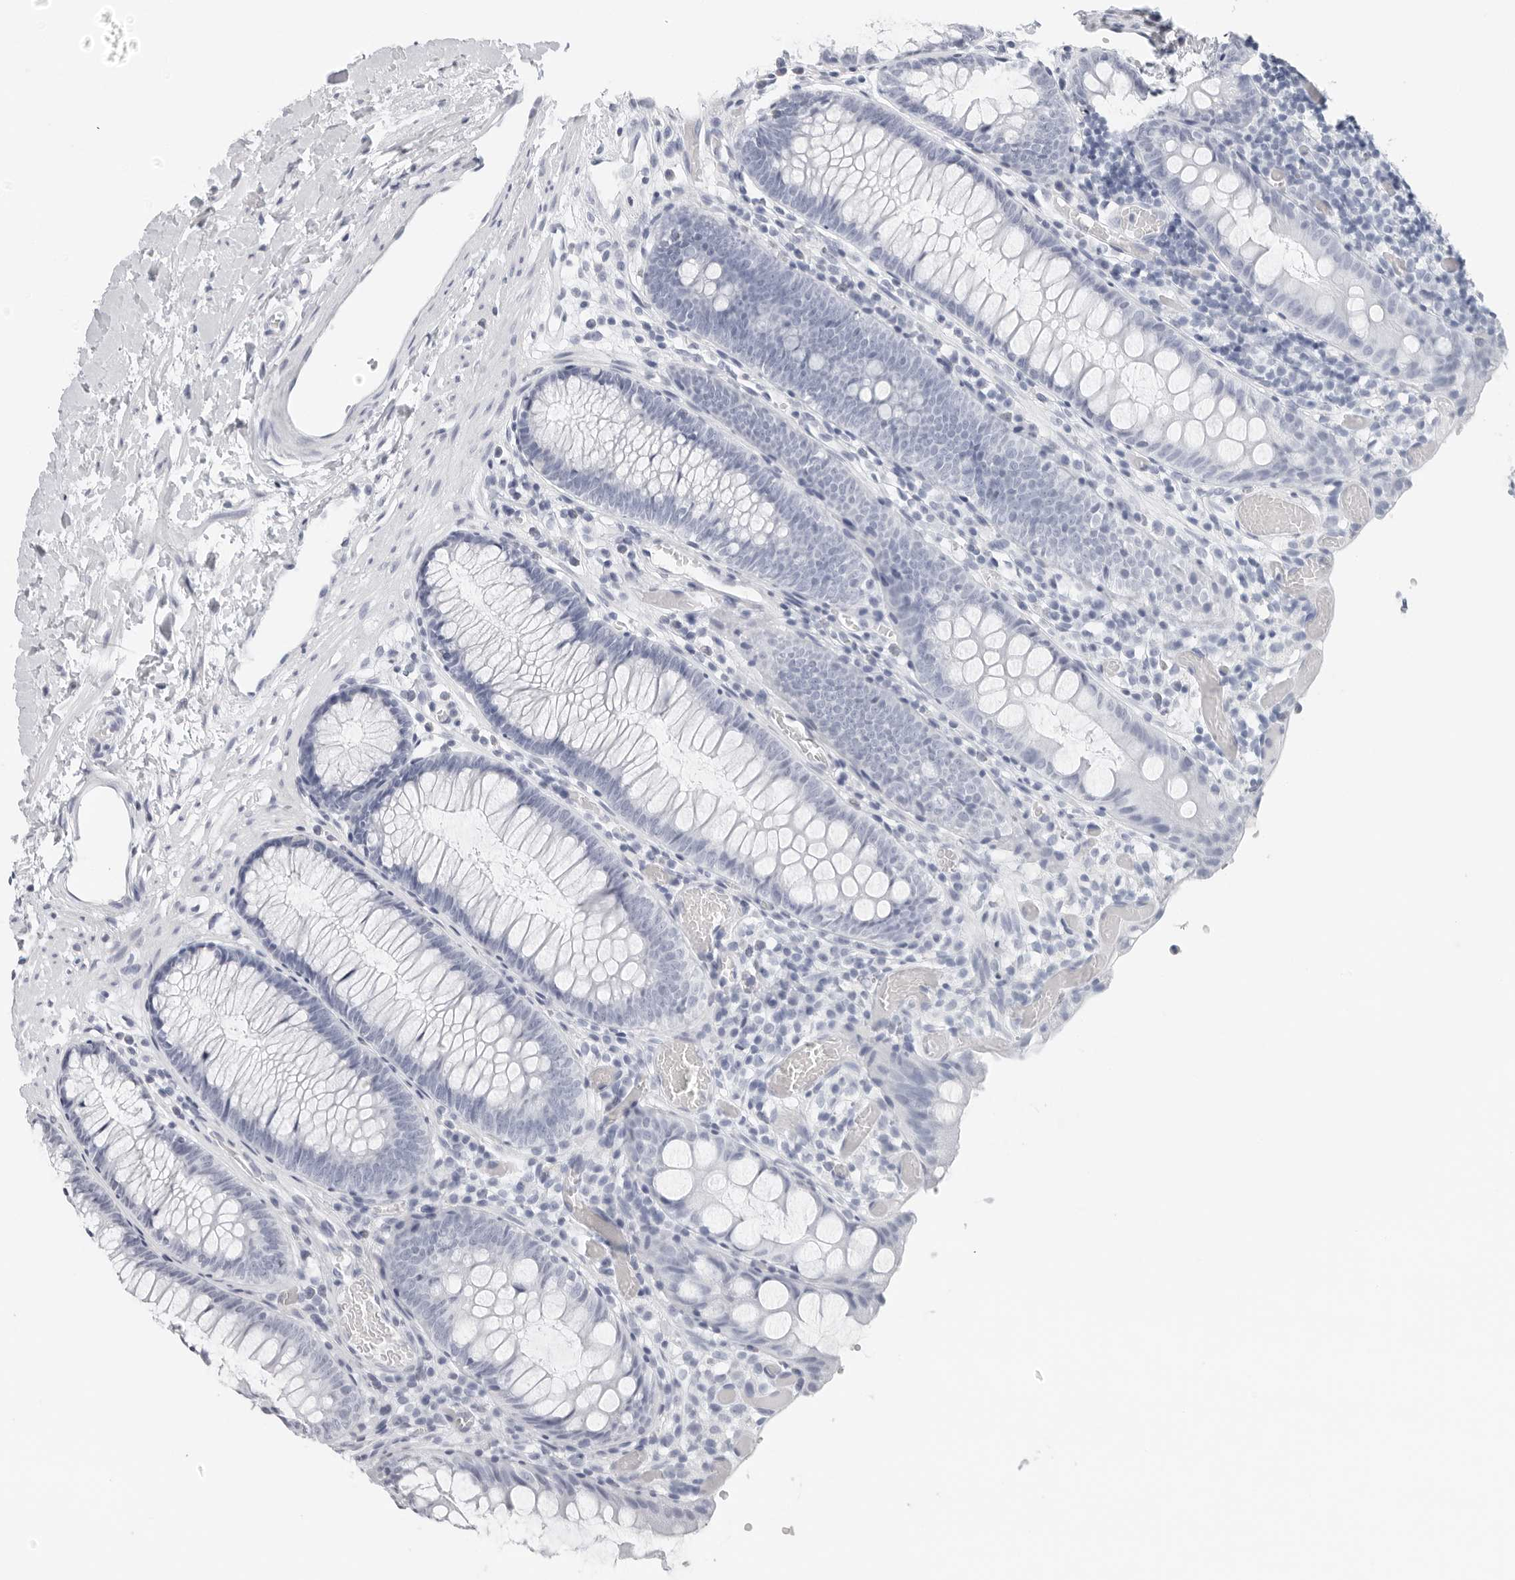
{"staining": {"intensity": "negative", "quantity": "none", "location": "none"}, "tissue": "colon", "cell_type": "Endothelial cells", "image_type": "normal", "snomed": [{"axis": "morphology", "description": "Normal tissue, NOS"}, {"axis": "topography", "description": "Colon"}], "caption": "Image shows no significant protein expression in endothelial cells of normal colon.", "gene": "CST1", "patient": {"sex": "male", "age": 14}}